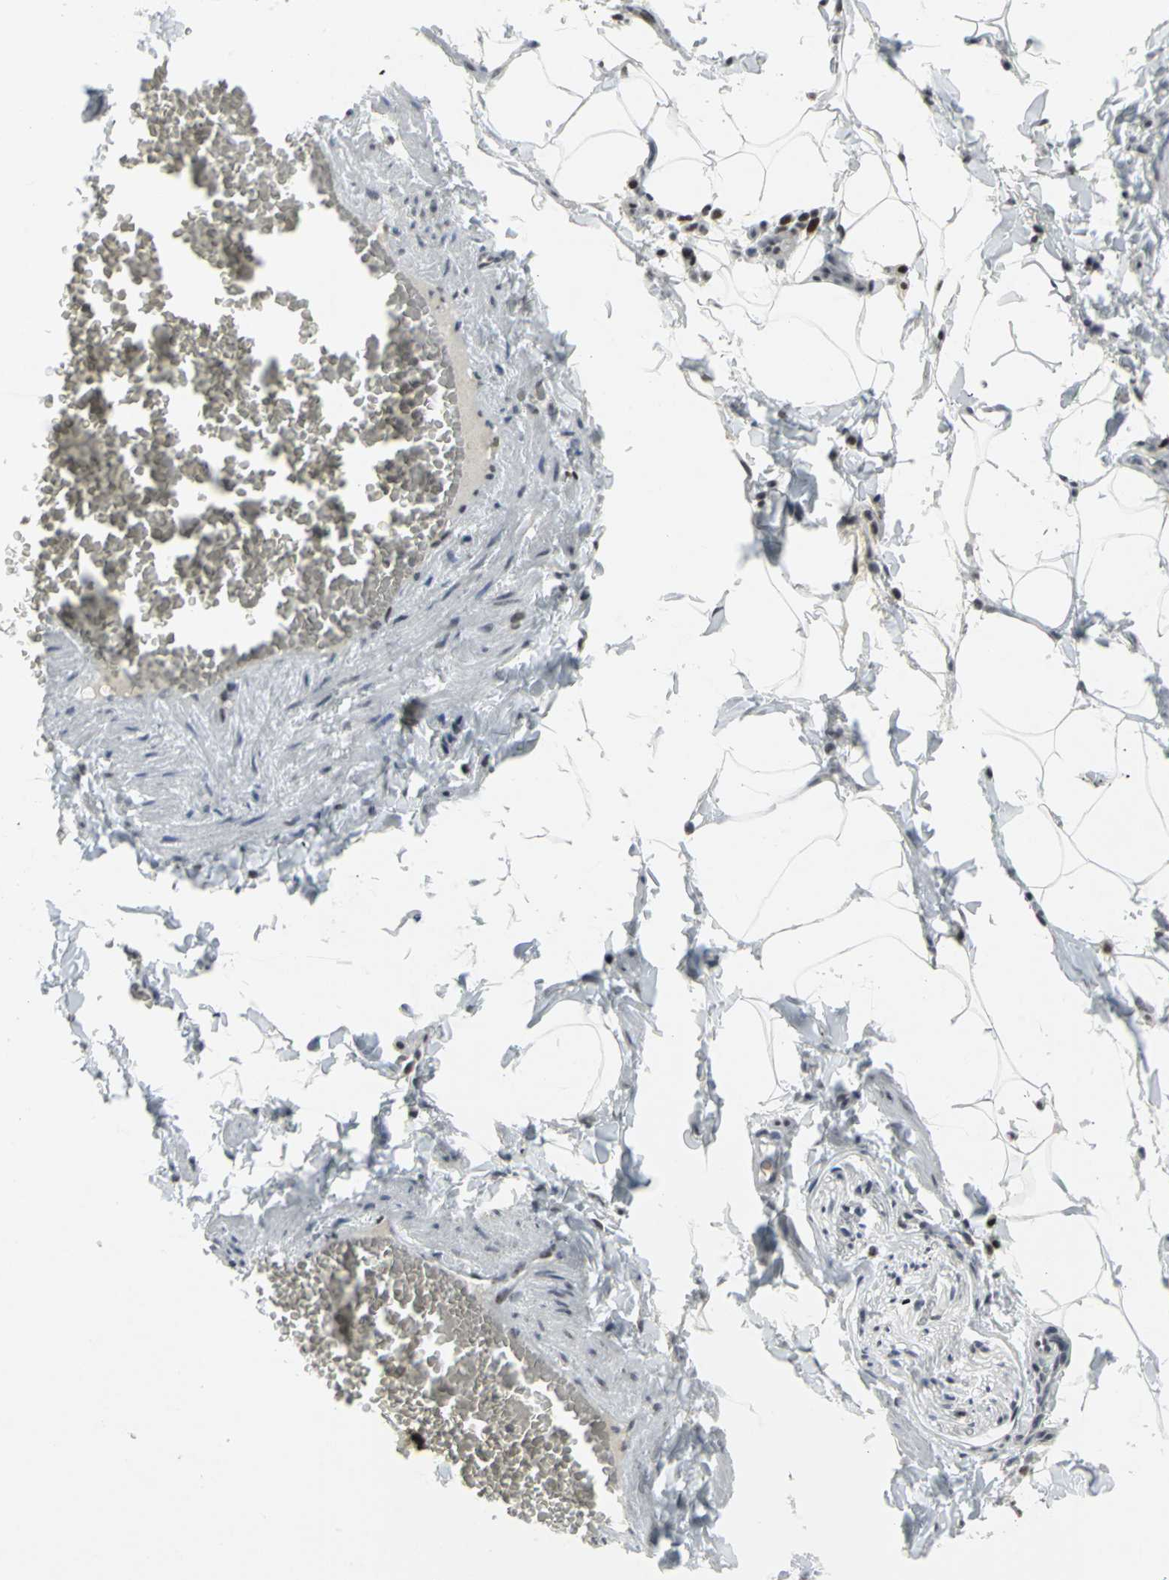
{"staining": {"intensity": "weak", "quantity": "<25%", "location": "nuclear"}, "tissue": "adipose tissue", "cell_type": "Adipocytes", "image_type": "normal", "snomed": [{"axis": "morphology", "description": "Normal tissue, NOS"}, {"axis": "topography", "description": "Vascular tissue"}], "caption": "Histopathology image shows no significant protein staining in adipocytes of normal adipose tissue. Brightfield microscopy of immunohistochemistry stained with DAB (brown) and hematoxylin (blue), captured at high magnification.", "gene": "RPA1", "patient": {"sex": "male", "age": 41}}